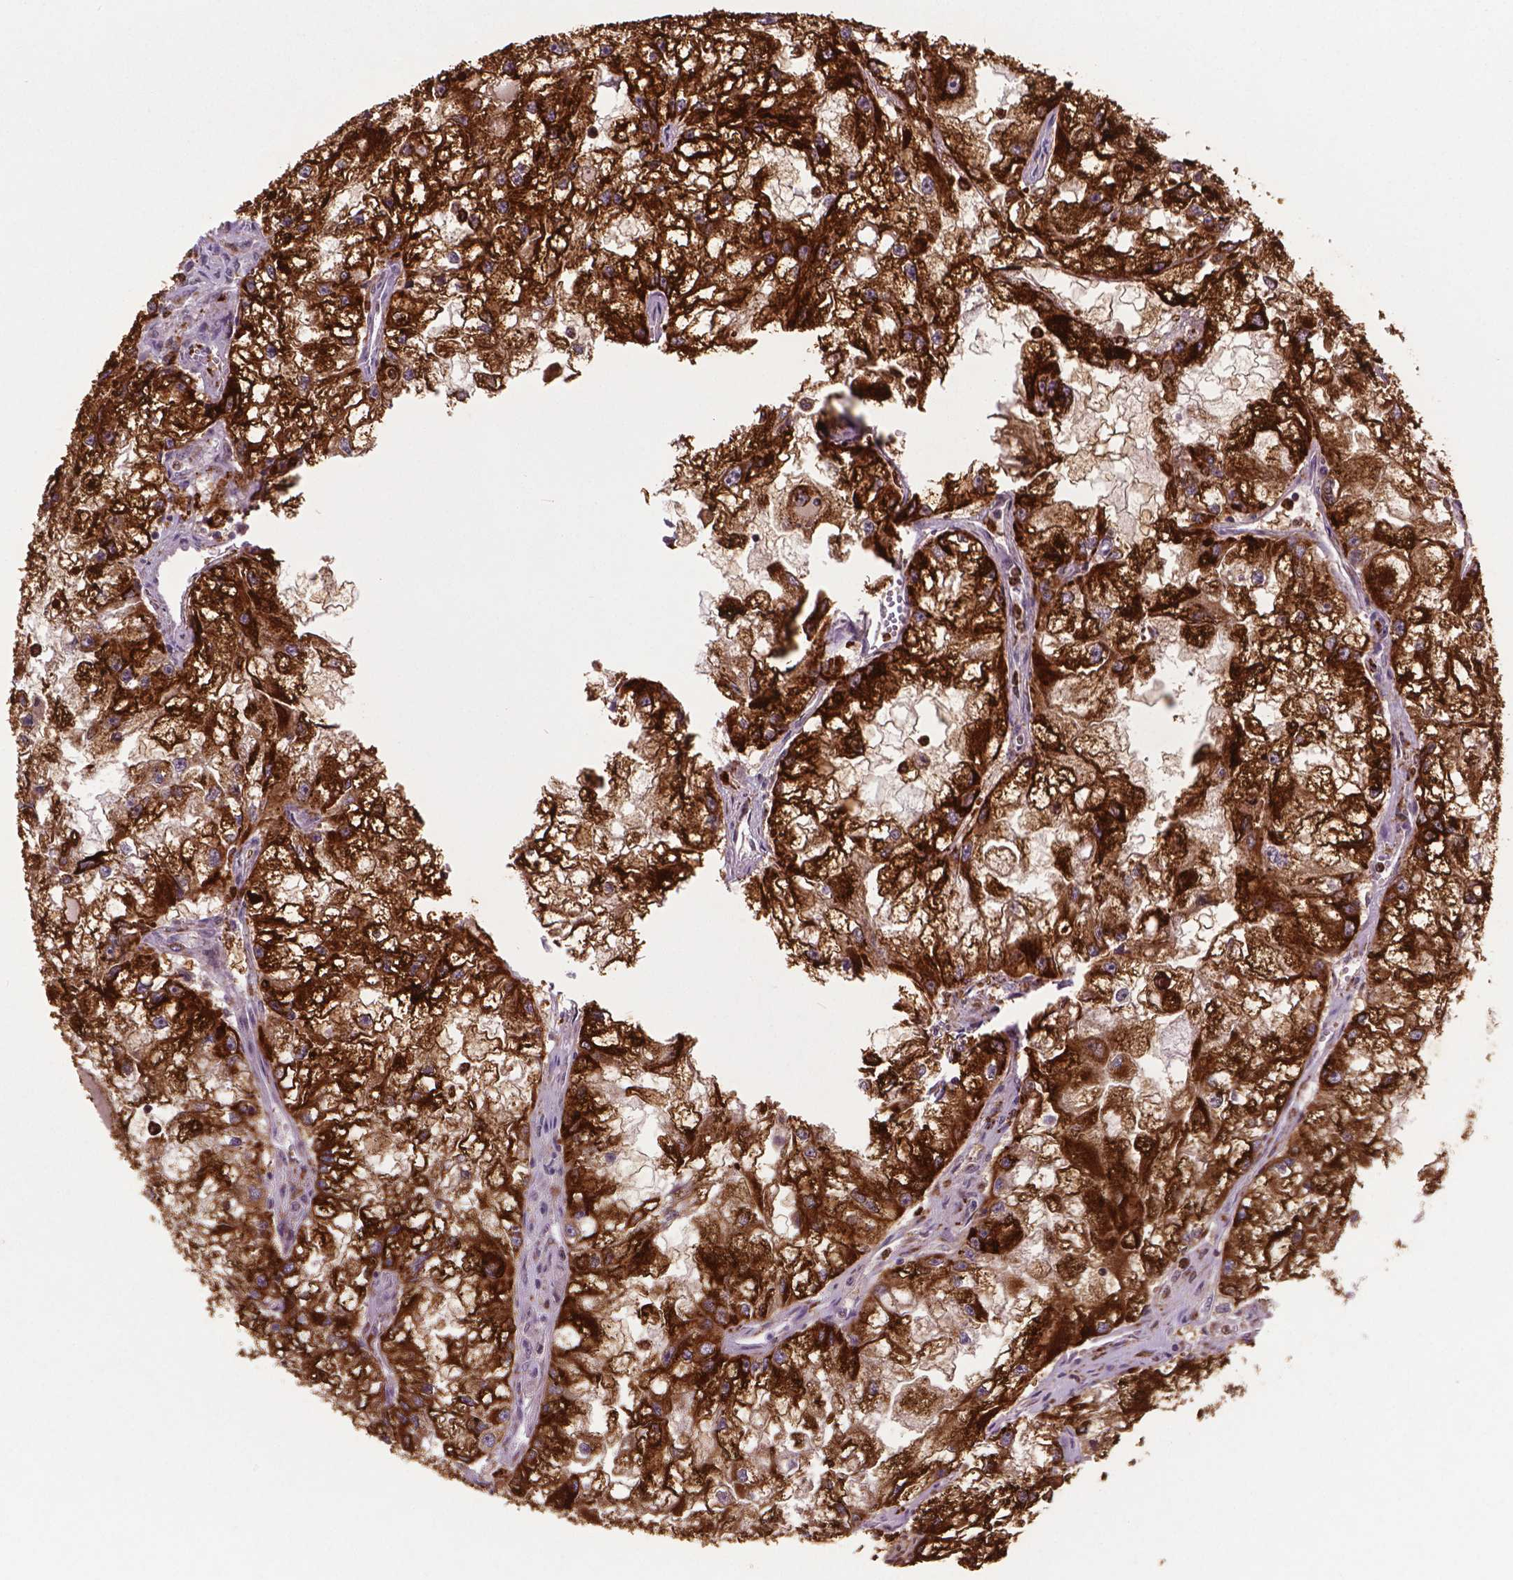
{"staining": {"intensity": "strong", "quantity": ">75%", "location": "cytoplasmic/membranous,nuclear"}, "tissue": "renal cancer", "cell_type": "Tumor cells", "image_type": "cancer", "snomed": [{"axis": "morphology", "description": "Adenocarcinoma, NOS"}, {"axis": "topography", "description": "Kidney"}], "caption": "Protein staining of adenocarcinoma (renal) tissue exhibits strong cytoplasmic/membranous and nuclear positivity in approximately >75% of tumor cells.", "gene": "PLIN3", "patient": {"sex": "male", "age": 59}}